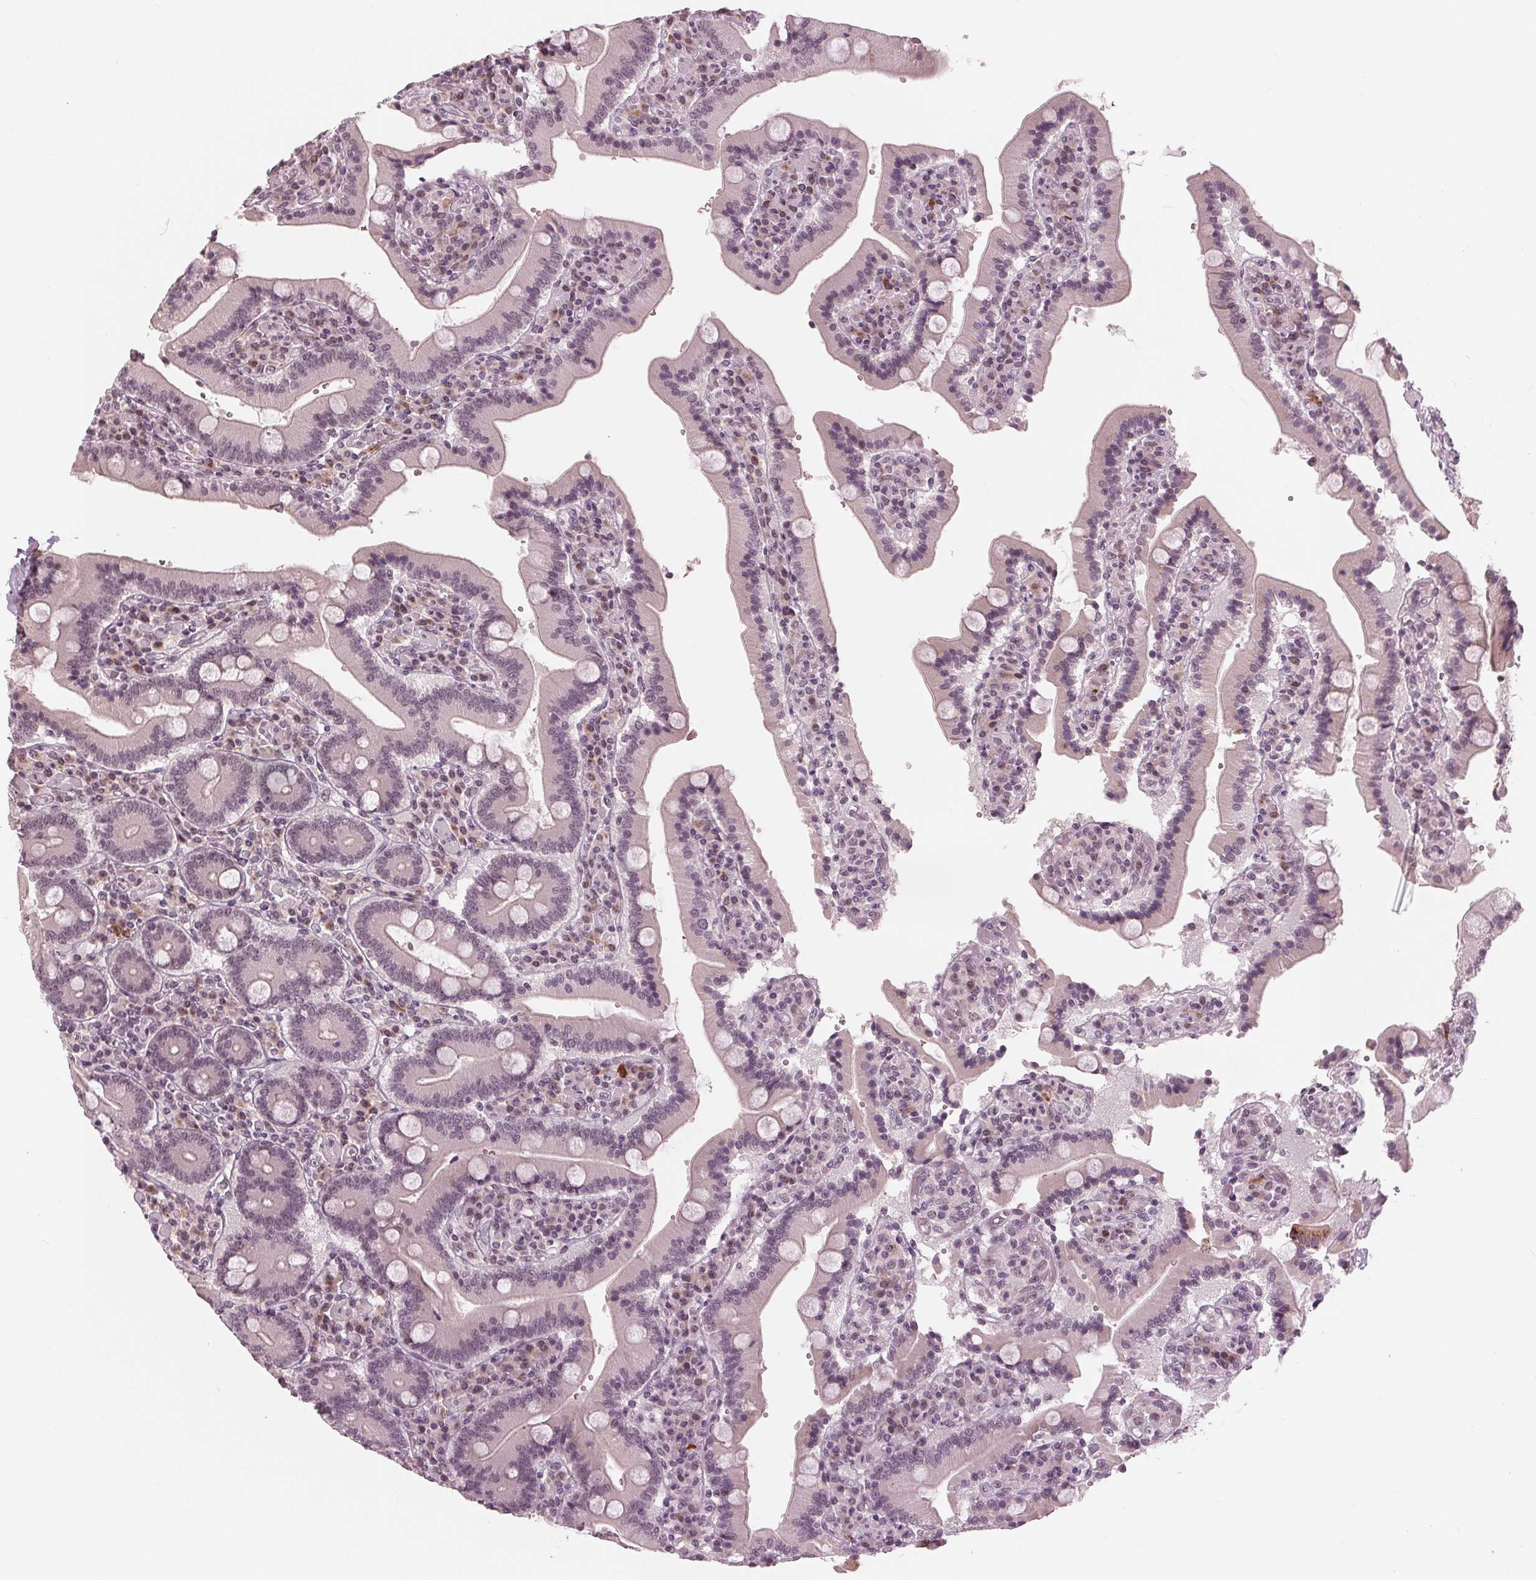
{"staining": {"intensity": "moderate", "quantity": "<25%", "location": "cytoplasmic/membranous"}, "tissue": "duodenum", "cell_type": "Glandular cells", "image_type": "normal", "snomed": [{"axis": "morphology", "description": "Normal tissue, NOS"}, {"axis": "topography", "description": "Duodenum"}], "caption": "About <25% of glandular cells in benign duodenum display moderate cytoplasmic/membranous protein positivity as visualized by brown immunohistochemical staining.", "gene": "SLX4", "patient": {"sex": "female", "age": 62}}